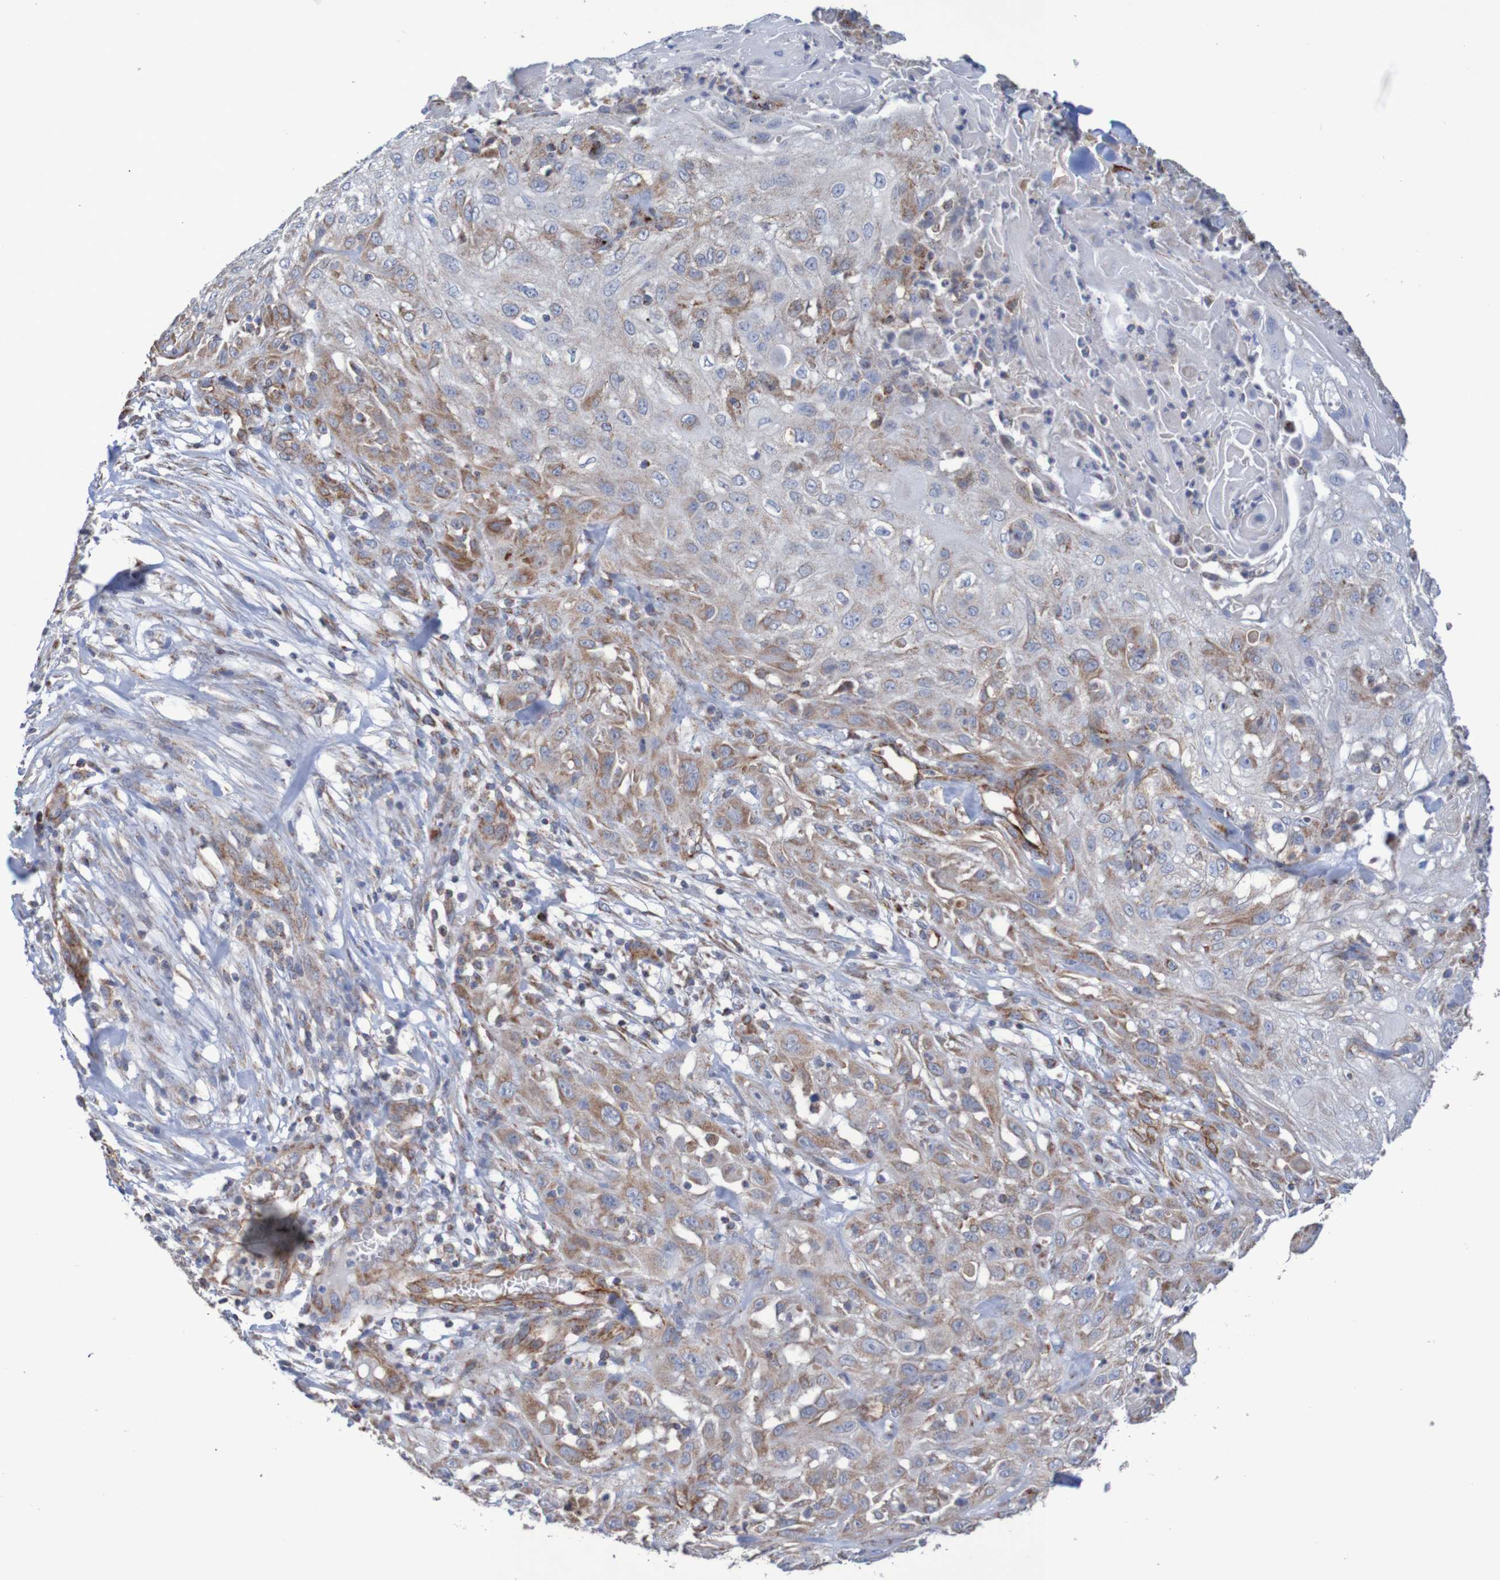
{"staining": {"intensity": "moderate", "quantity": "25%-75%", "location": "cytoplasmic/membranous"}, "tissue": "skin cancer", "cell_type": "Tumor cells", "image_type": "cancer", "snomed": [{"axis": "morphology", "description": "Squamous cell carcinoma, NOS"}, {"axis": "topography", "description": "Skin"}], "caption": "Skin squamous cell carcinoma stained with a protein marker exhibits moderate staining in tumor cells.", "gene": "MMEL1", "patient": {"sex": "male", "age": 75}}